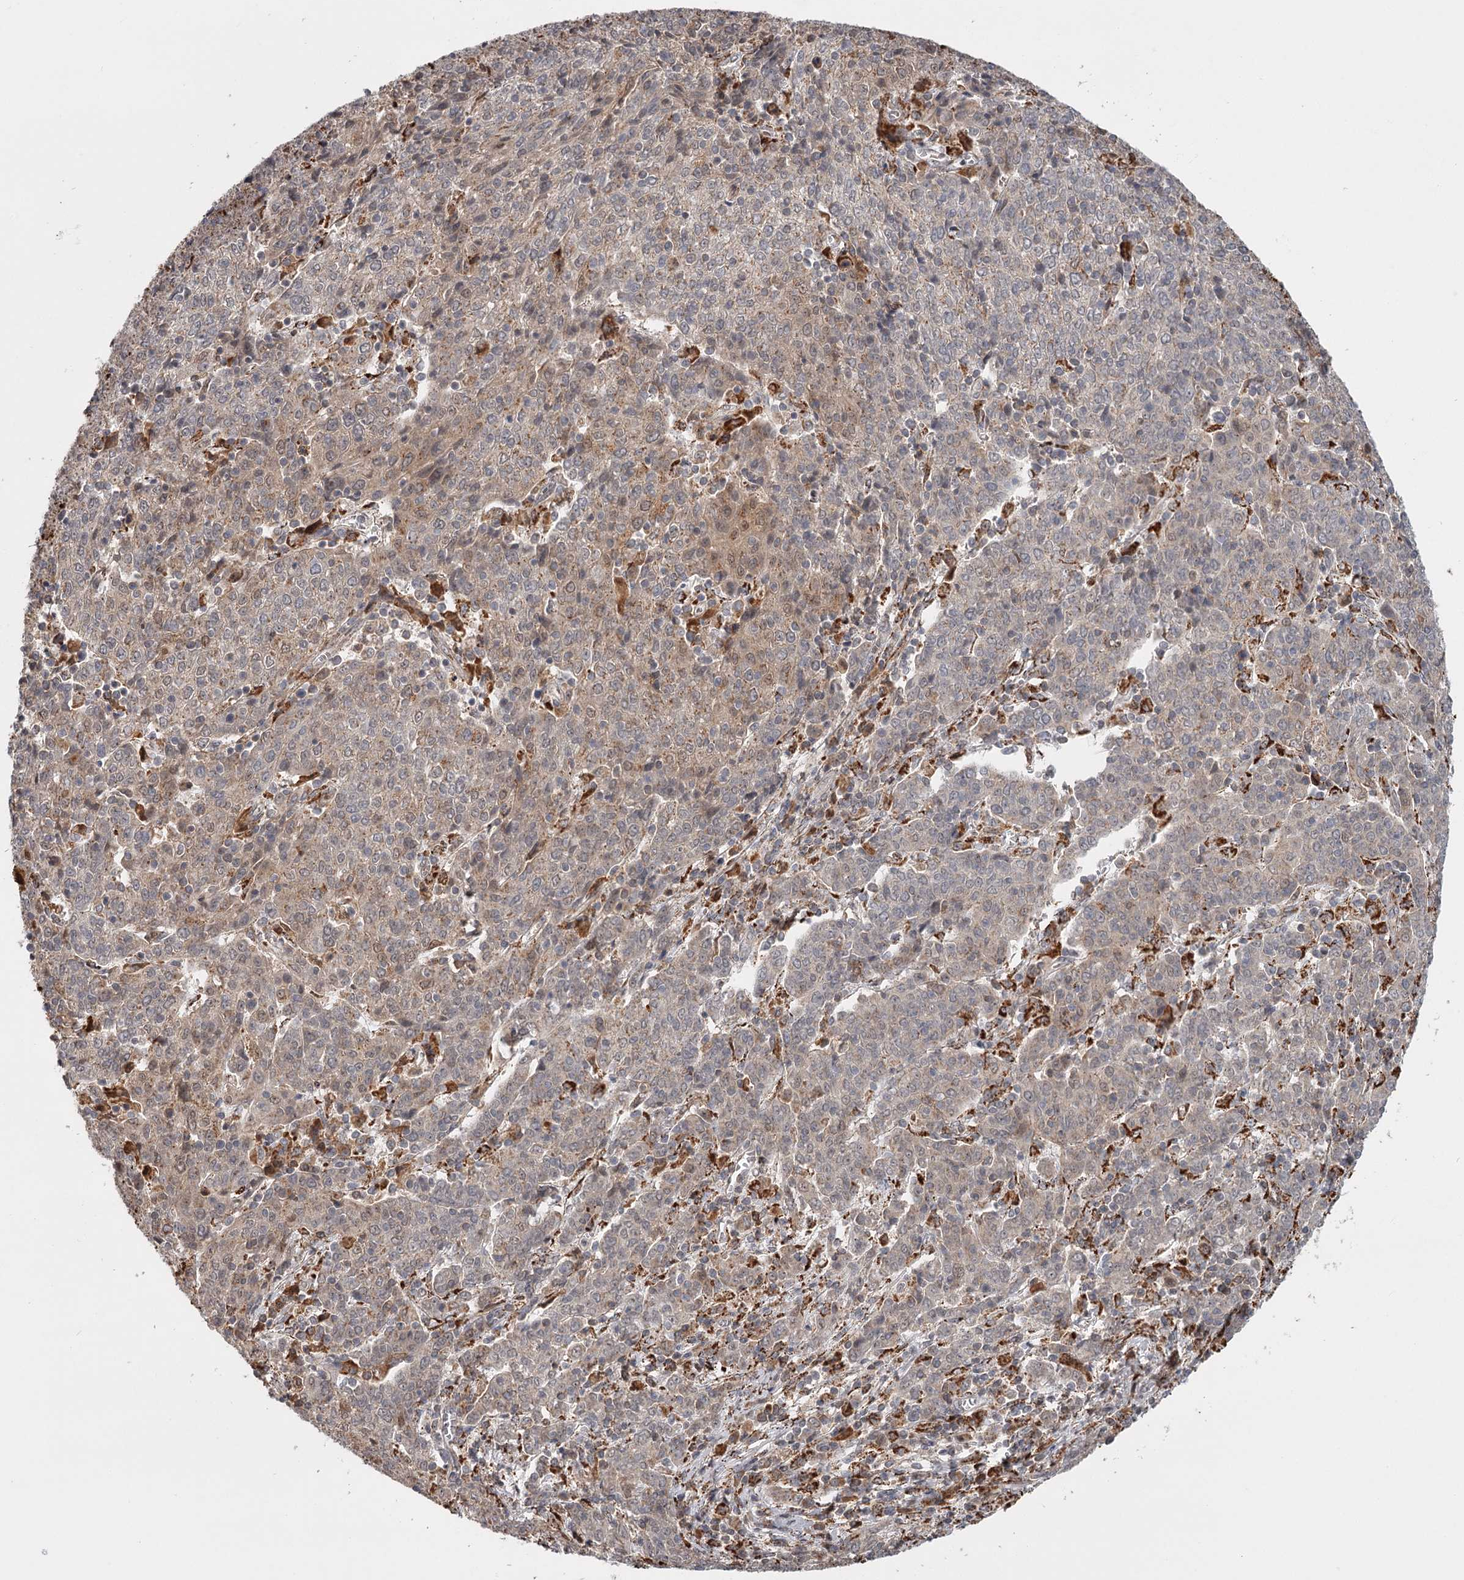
{"staining": {"intensity": "weak", "quantity": "25%-75%", "location": "cytoplasmic/membranous"}, "tissue": "cervical cancer", "cell_type": "Tumor cells", "image_type": "cancer", "snomed": [{"axis": "morphology", "description": "Squamous cell carcinoma, NOS"}, {"axis": "topography", "description": "Cervix"}], "caption": "Immunohistochemical staining of human squamous cell carcinoma (cervical) exhibits low levels of weak cytoplasmic/membranous protein positivity in approximately 25%-75% of tumor cells.", "gene": "CDC123", "patient": {"sex": "female", "age": 67}}